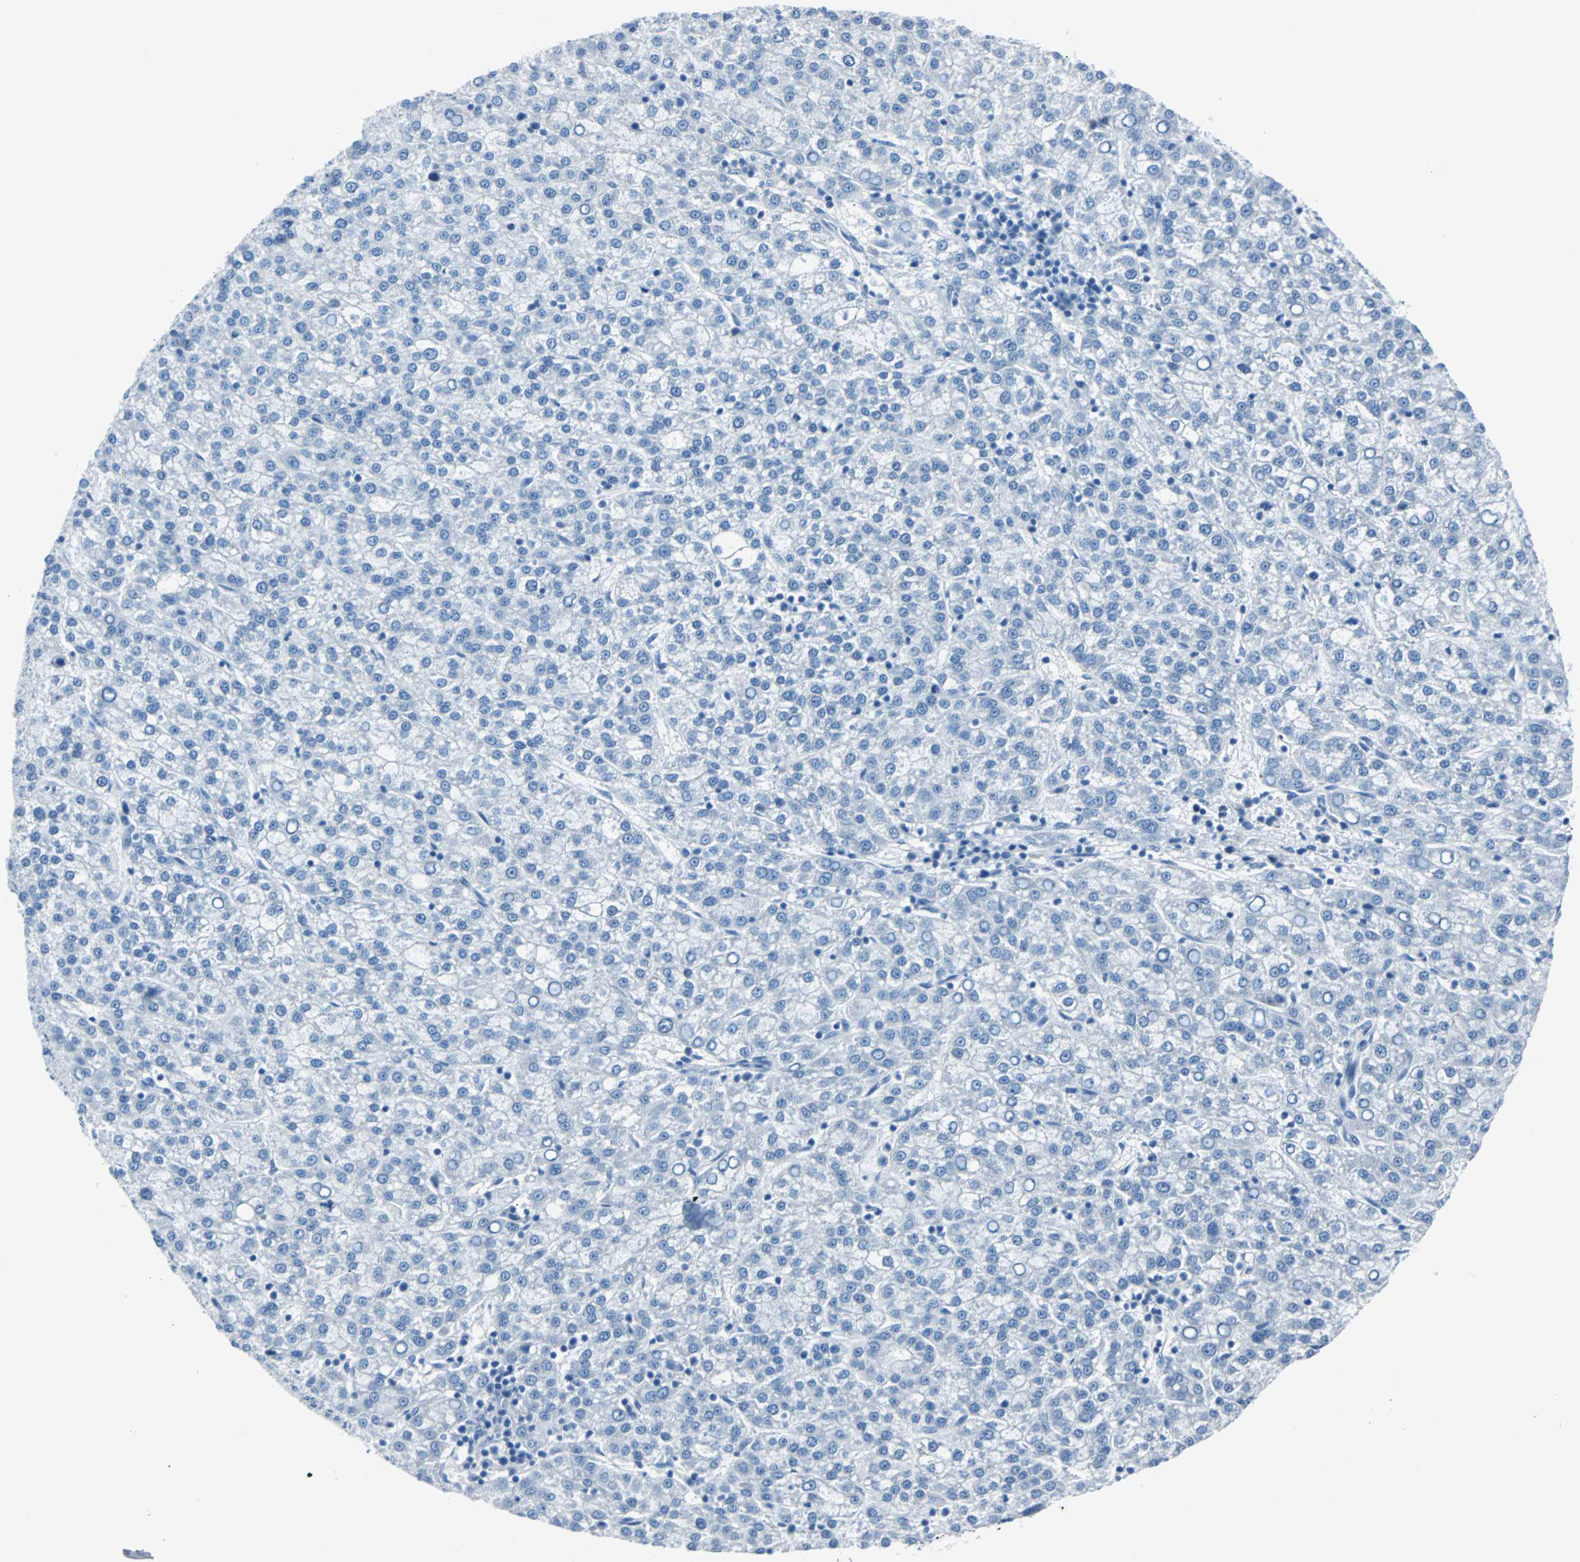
{"staining": {"intensity": "negative", "quantity": "none", "location": "none"}, "tissue": "liver cancer", "cell_type": "Tumor cells", "image_type": "cancer", "snomed": [{"axis": "morphology", "description": "Carcinoma, Hepatocellular, NOS"}, {"axis": "topography", "description": "Liver"}], "caption": "DAB (3,3'-diaminobenzidine) immunohistochemical staining of human hepatocellular carcinoma (liver) exhibits no significant positivity in tumor cells.", "gene": "RASA1", "patient": {"sex": "female", "age": 58}}